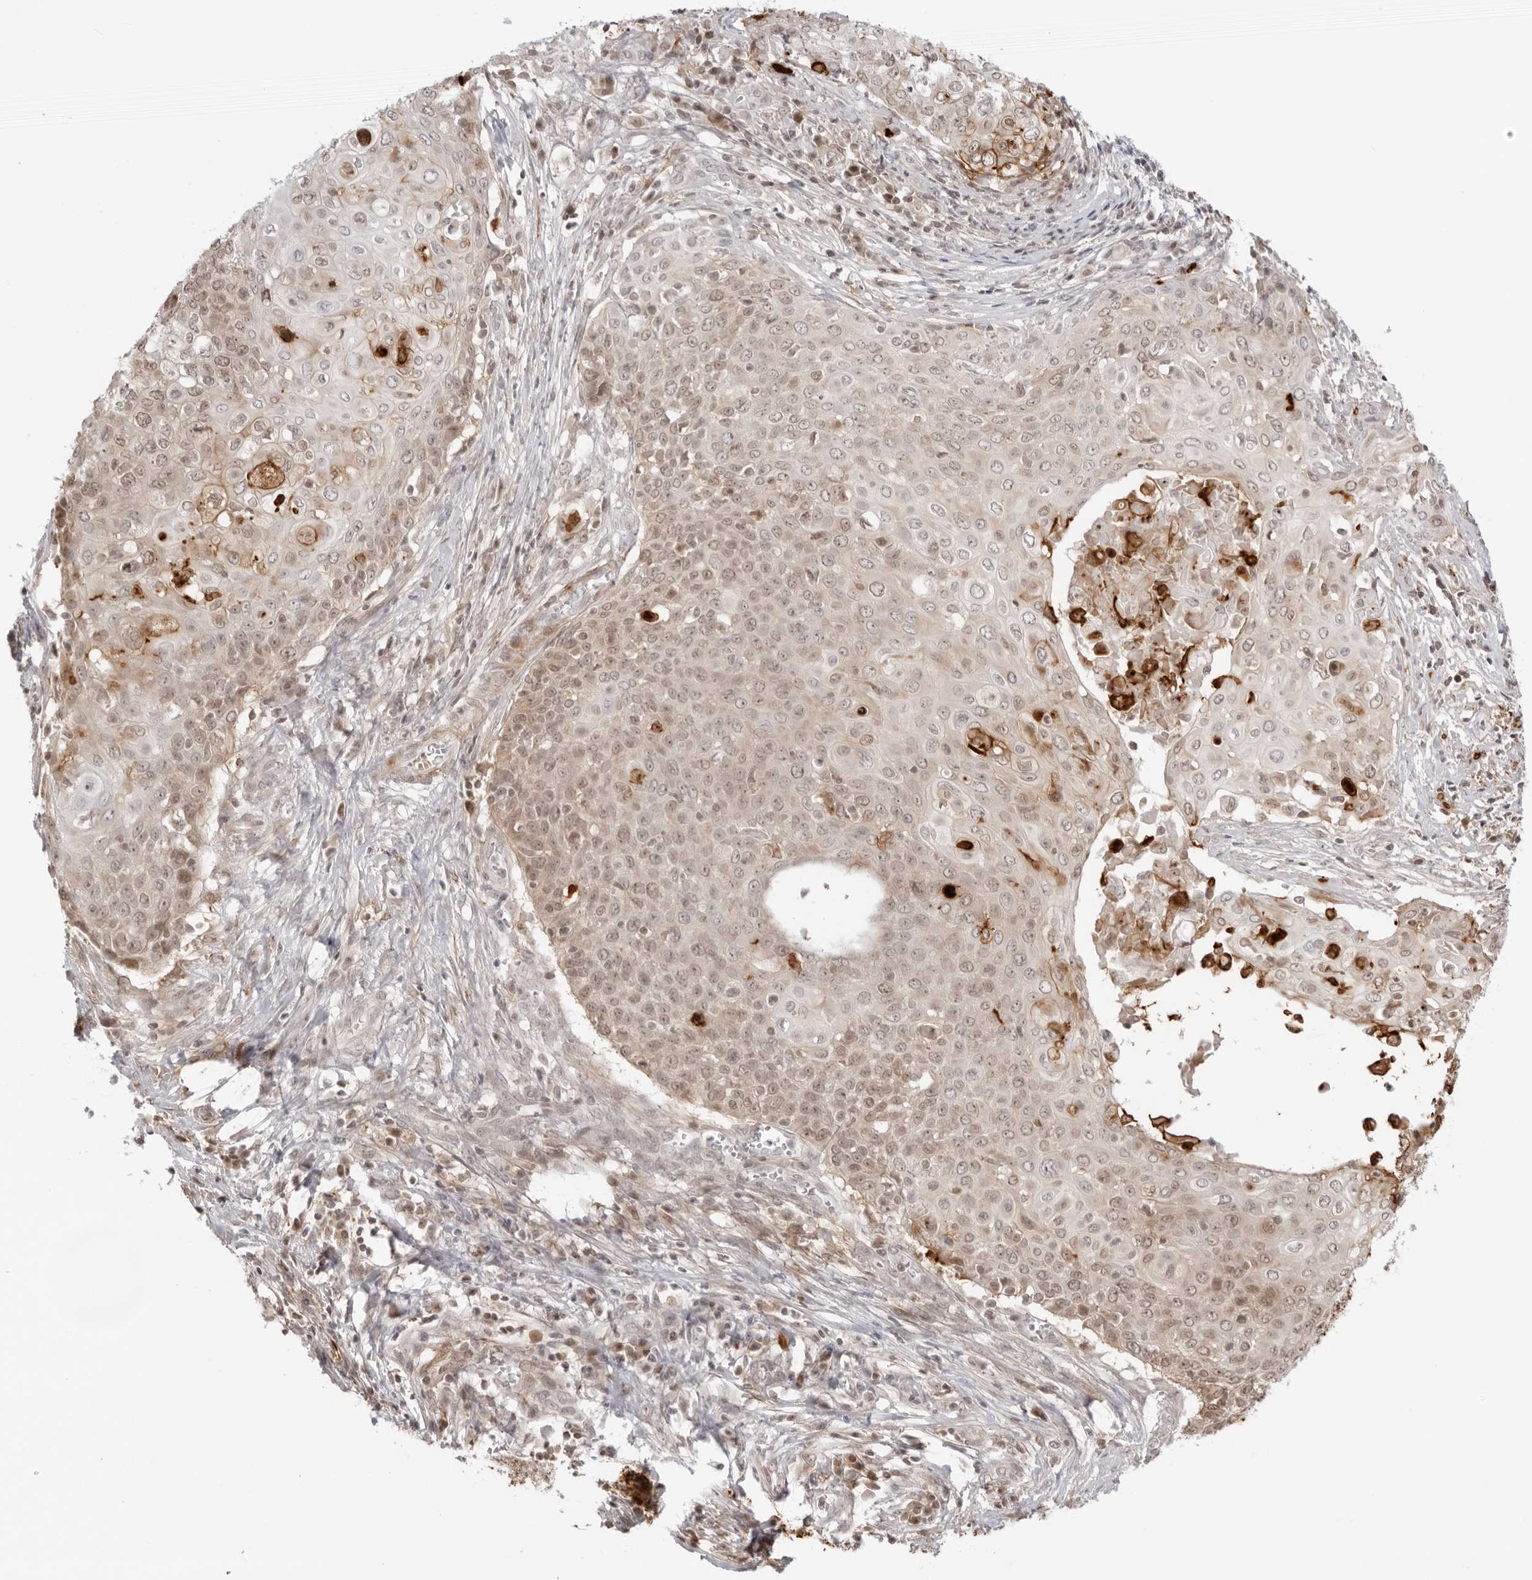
{"staining": {"intensity": "weak", "quantity": "25%-75%", "location": "nuclear"}, "tissue": "cervical cancer", "cell_type": "Tumor cells", "image_type": "cancer", "snomed": [{"axis": "morphology", "description": "Squamous cell carcinoma, NOS"}, {"axis": "topography", "description": "Cervix"}], "caption": "Immunohistochemistry micrograph of cervical cancer (squamous cell carcinoma) stained for a protein (brown), which shows low levels of weak nuclear expression in approximately 25%-75% of tumor cells.", "gene": "RNF146", "patient": {"sex": "female", "age": 39}}